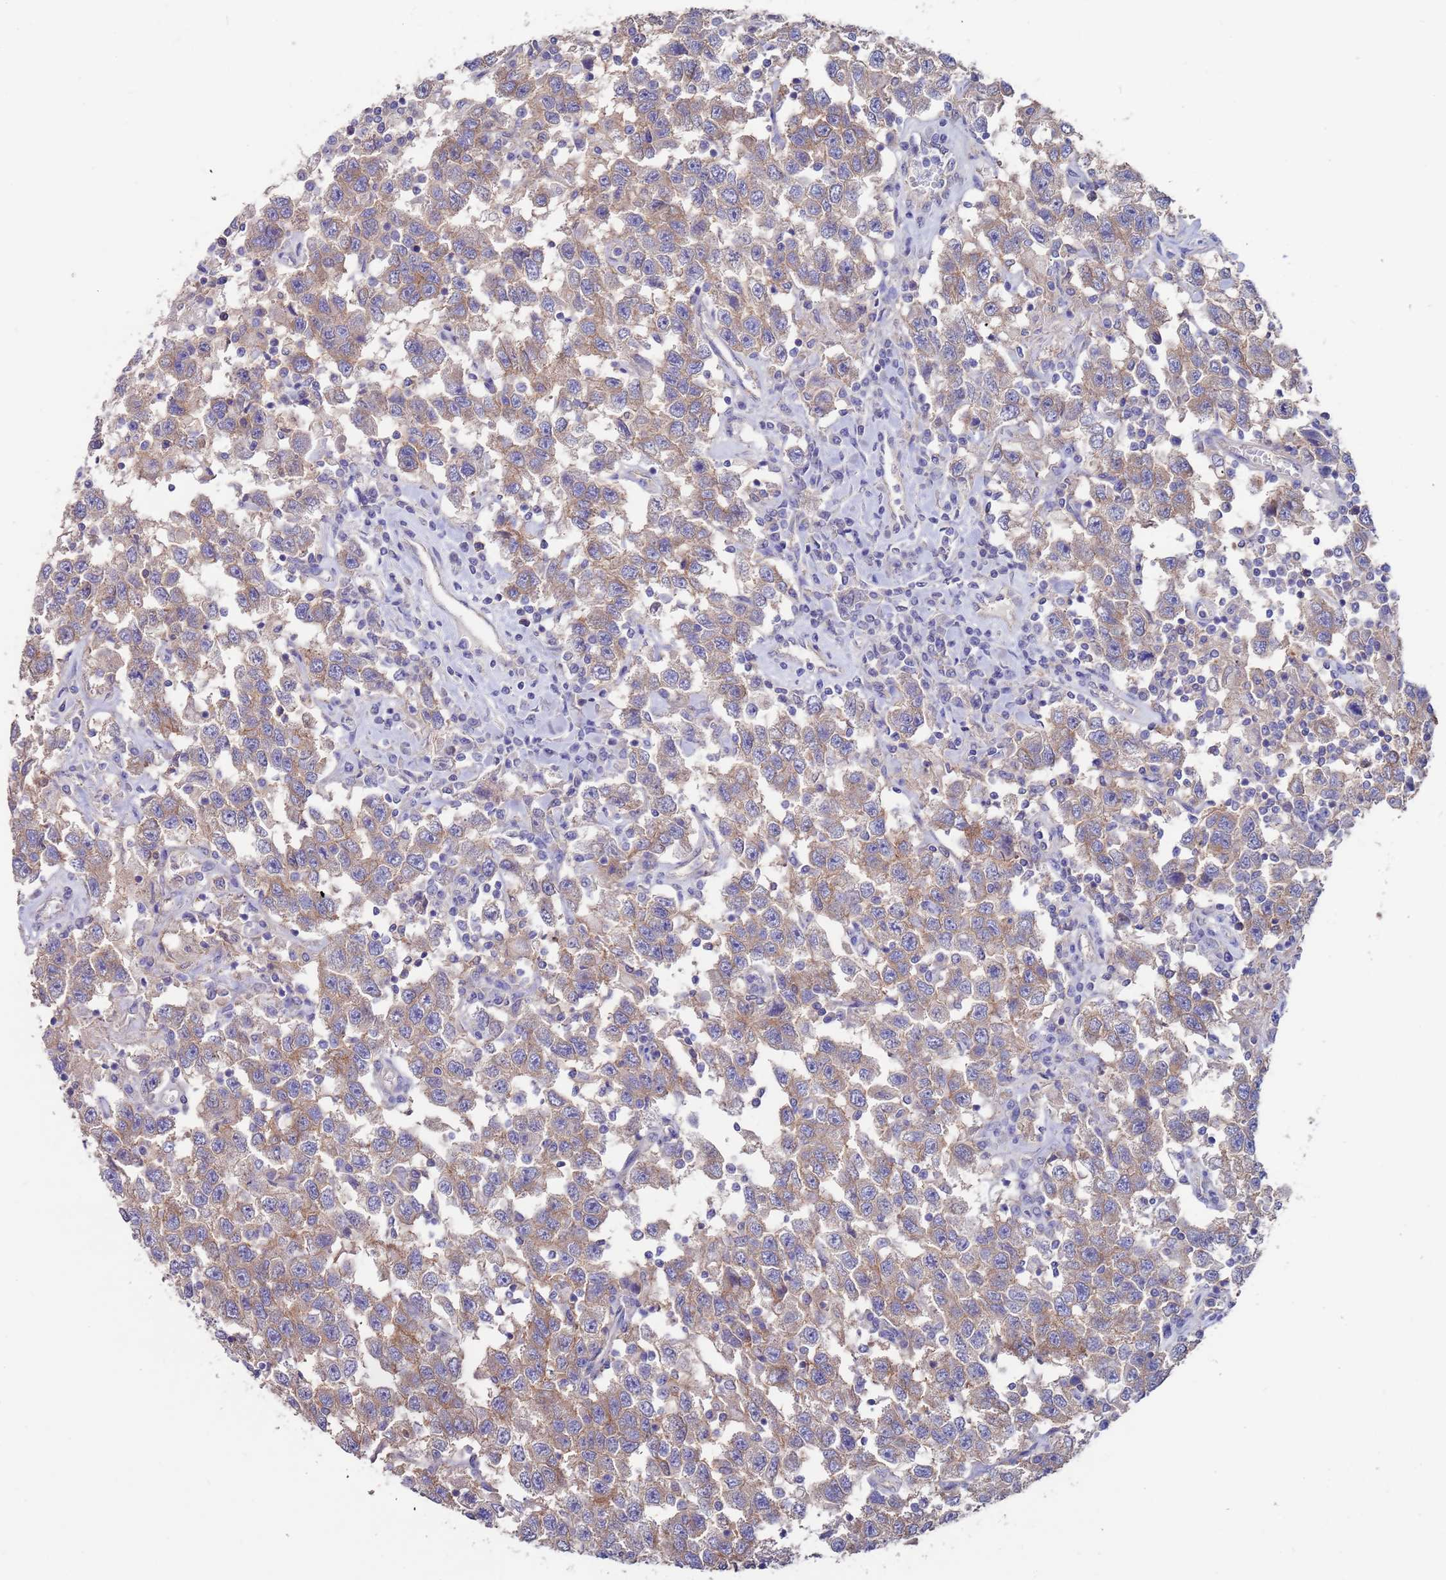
{"staining": {"intensity": "weak", "quantity": "25%-75%", "location": "cytoplasmic/membranous"}, "tissue": "testis cancer", "cell_type": "Tumor cells", "image_type": "cancer", "snomed": [{"axis": "morphology", "description": "Seminoma, NOS"}, {"axis": "topography", "description": "Testis"}], "caption": "Approximately 25%-75% of tumor cells in human testis cancer show weak cytoplasmic/membranous protein positivity as visualized by brown immunohistochemical staining.", "gene": "KRTCAP3", "patient": {"sex": "male", "age": 41}}